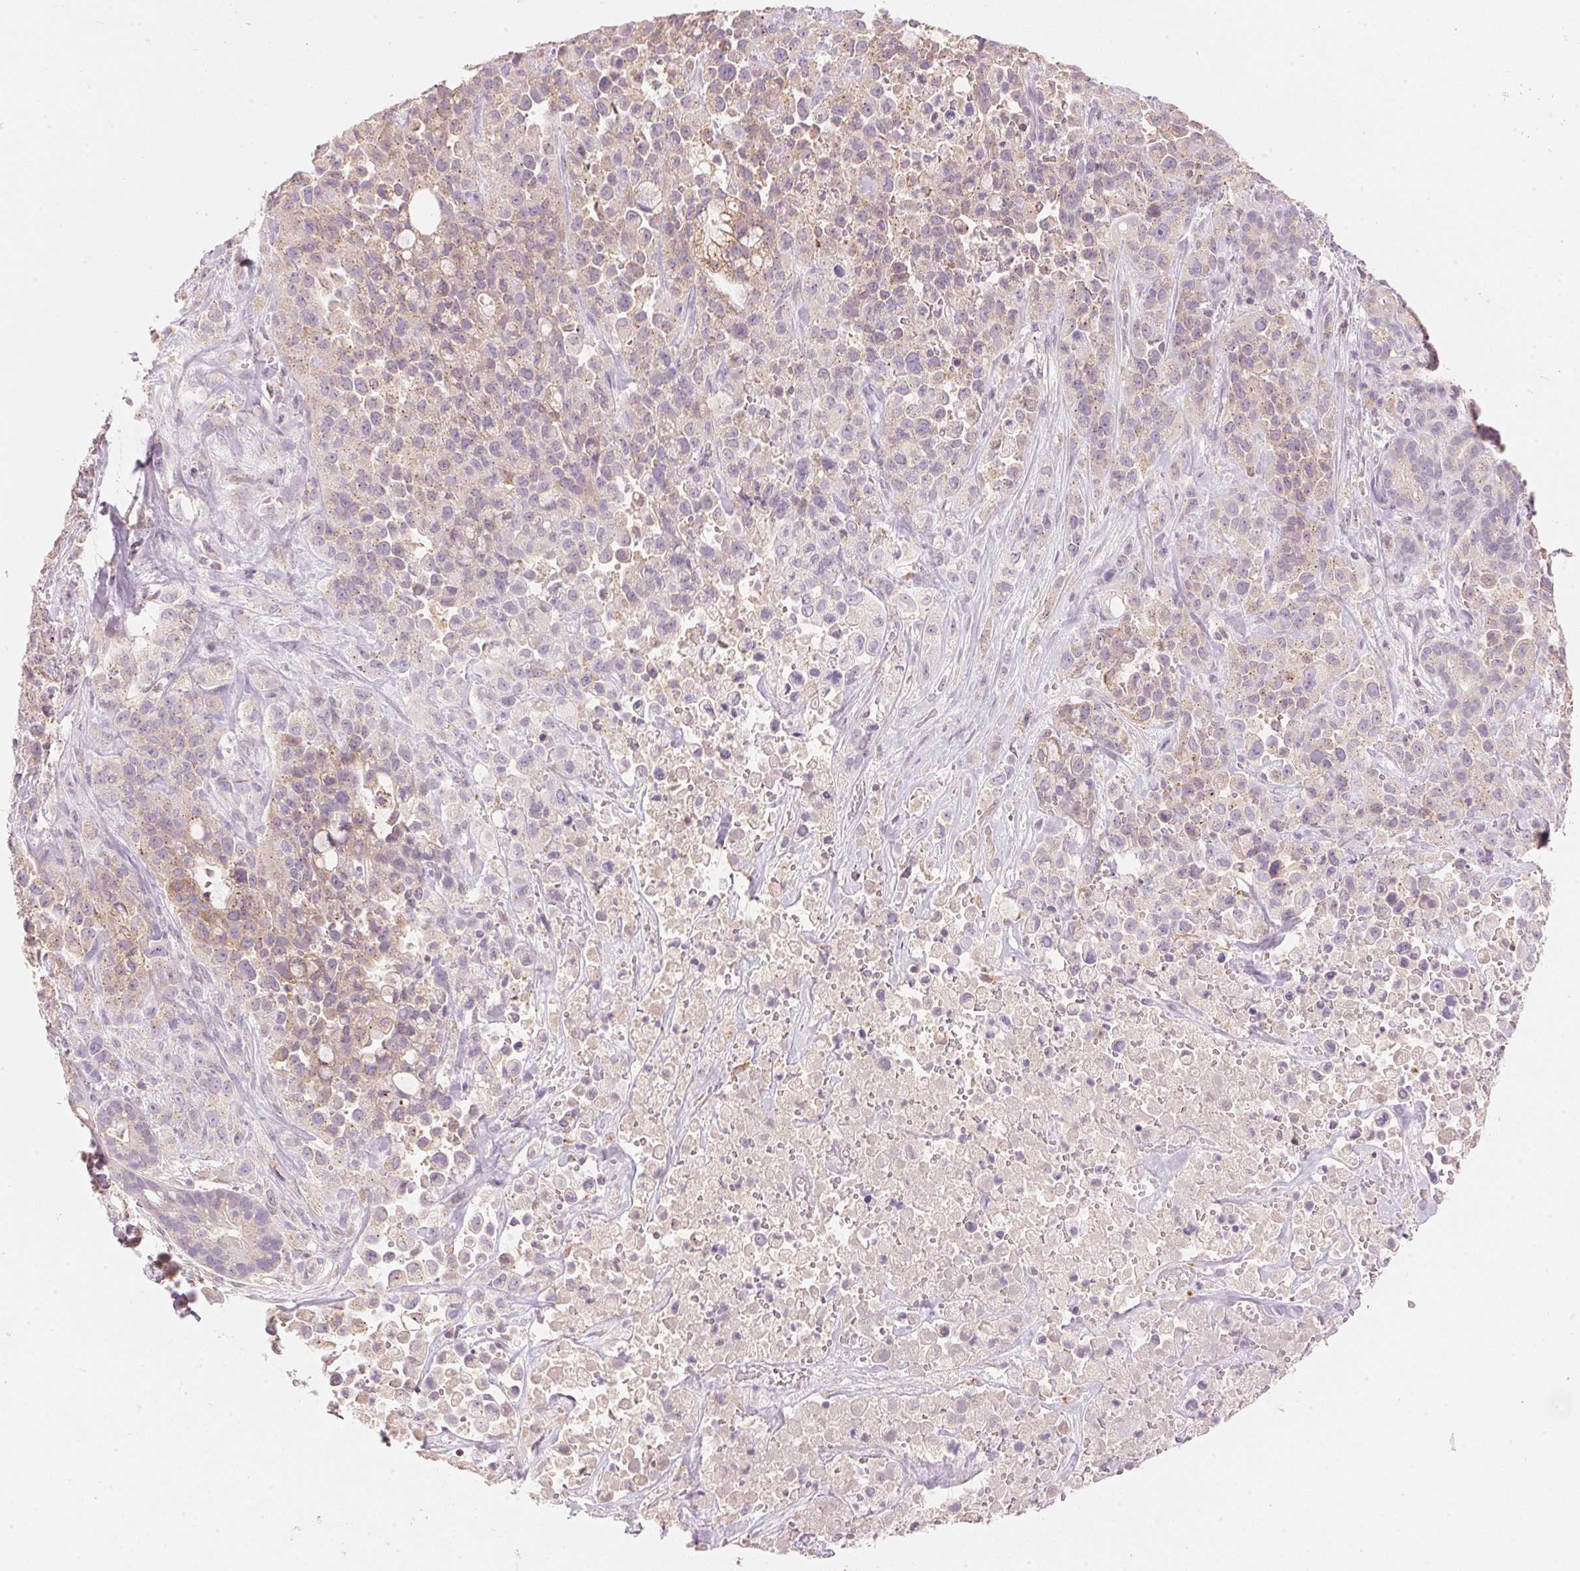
{"staining": {"intensity": "weak", "quantity": "<25%", "location": "cytoplasmic/membranous"}, "tissue": "pancreatic cancer", "cell_type": "Tumor cells", "image_type": "cancer", "snomed": [{"axis": "morphology", "description": "Adenocarcinoma, NOS"}, {"axis": "topography", "description": "Pancreas"}], "caption": "Immunohistochemical staining of human pancreatic cancer shows no significant staining in tumor cells.", "gene": "HOXB13", "patient": {"sex": "male", "age": 44}}